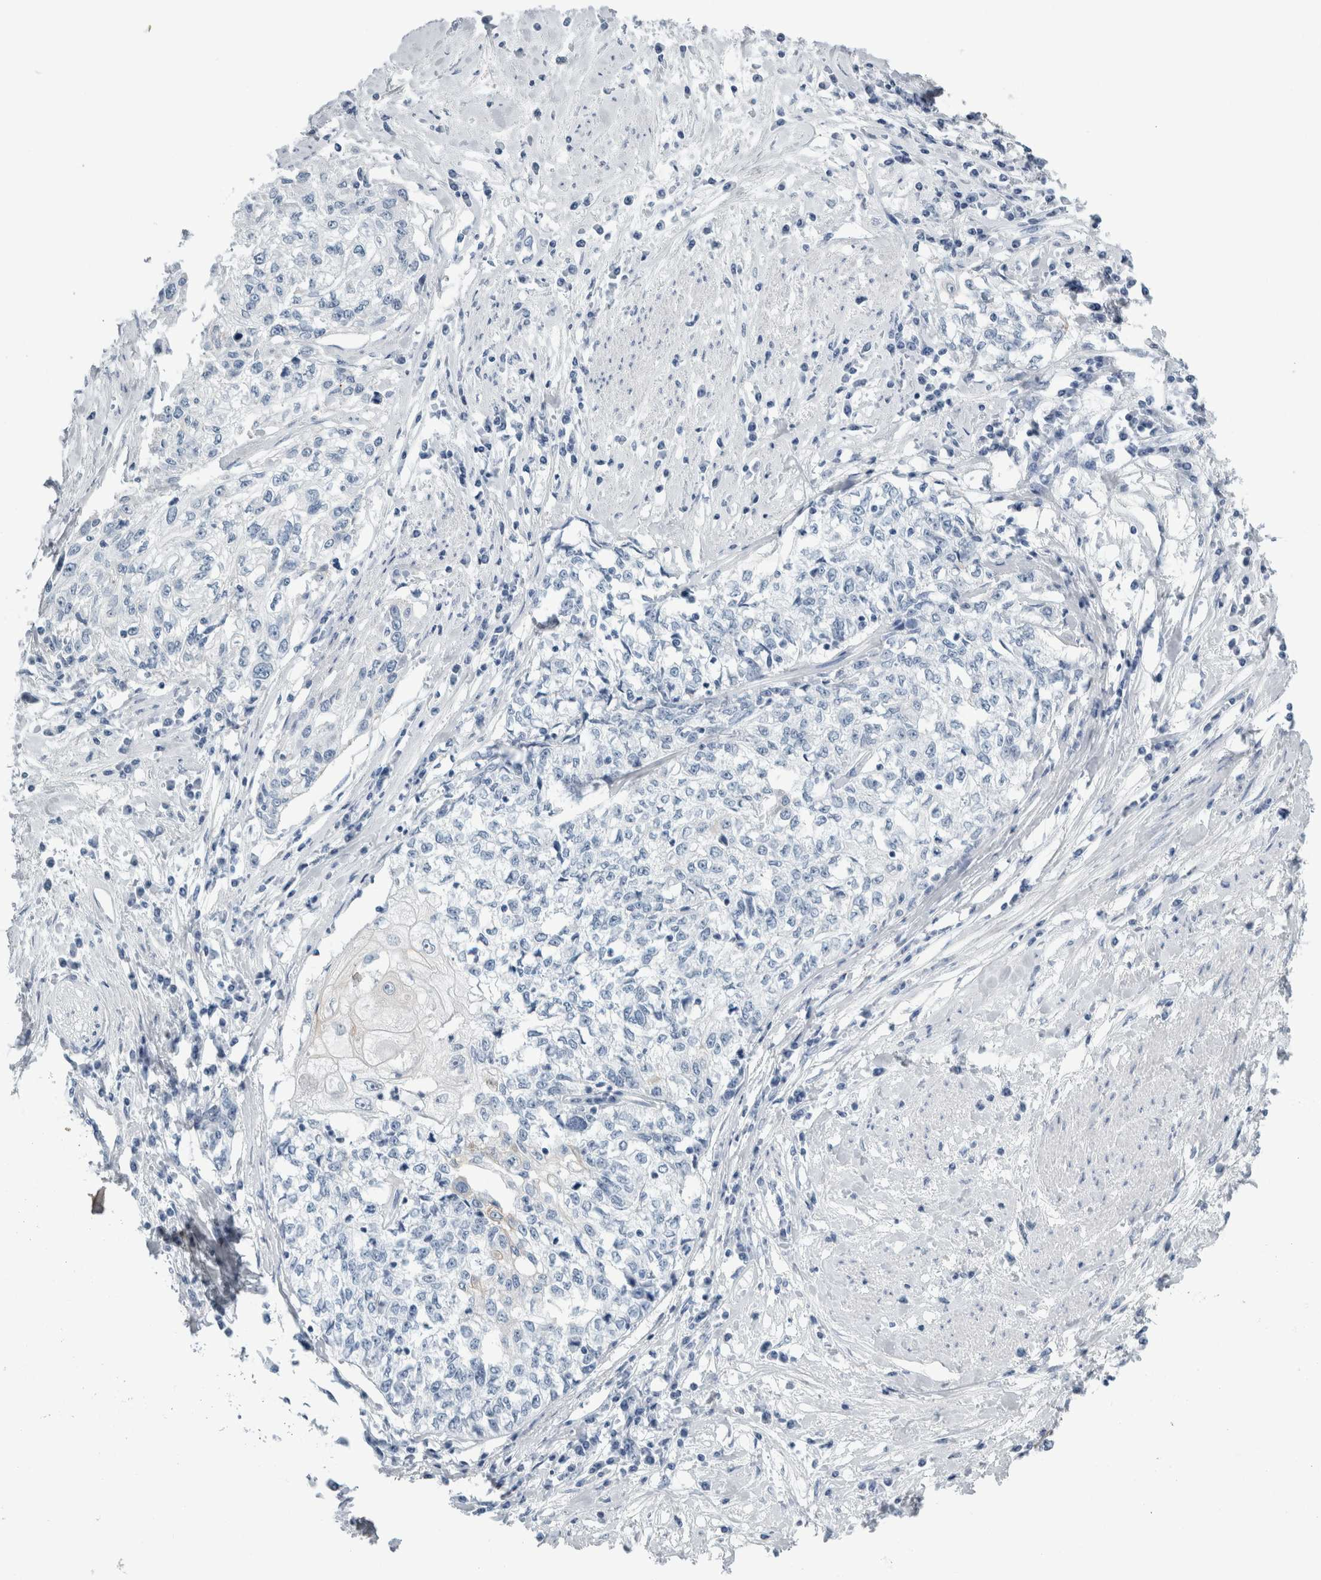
{"staining": {"intensity": "negative", "quantity": "none", "location": "none"}, "tissue": "cervical cancer", "cell_type": "Tumor cells", "image_type": "cancer", "snomed": [{"axis": "morphology", "description": "Squamous cell carcinoma, NOS"}, {"axis": "topography", "description": "Cervix"}], "caption": "Immunohistochemistry (IHC) image of human cervical squamous cell carcinoma stained for a protein (brown), which exhibits no positivity in tumor cells.", "gene": "RPH3AL", "patient": {"sex": "female", "age": 57}}